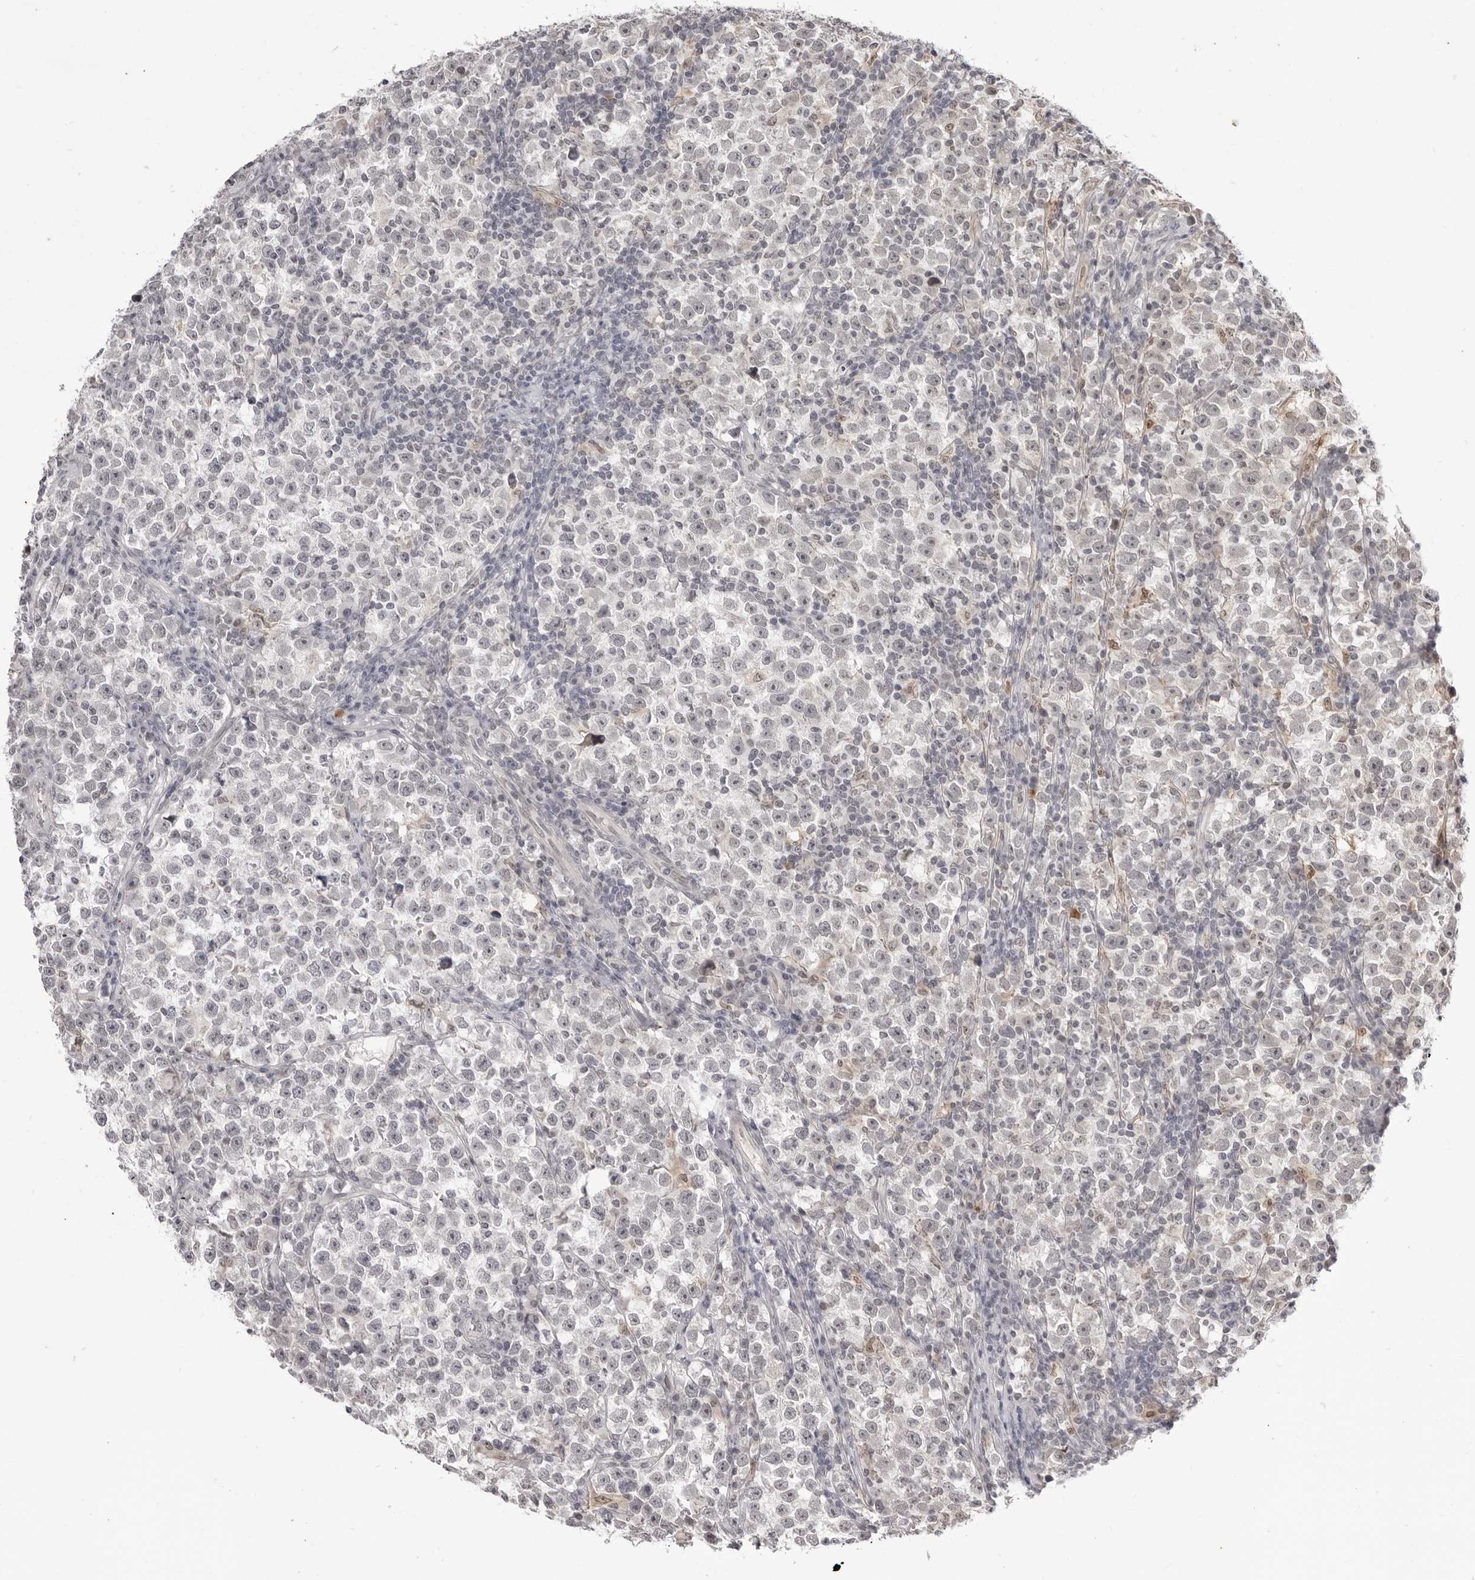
{"staining": {"intensity": "negative", "quantity": "none", "location": "none"}, "tissue": "testis cancer", "cell_type": "Tumor cells", "image_type": "cancer", "snomed": [{"axis": "morphology", "description": "Normal tissue, NOS"}, {"axis": "morphology", "description": "Seminoma, NOS"}, {"axis": "topography", "description": "Testis"}], "caption": "An IHC image of testis cancer (seminoma) is shown. There is no staining in tumor cells of testis cancer (seminoma).", "gene": "SRGAP2", "patient": {"sex": "male", "age": 43}}